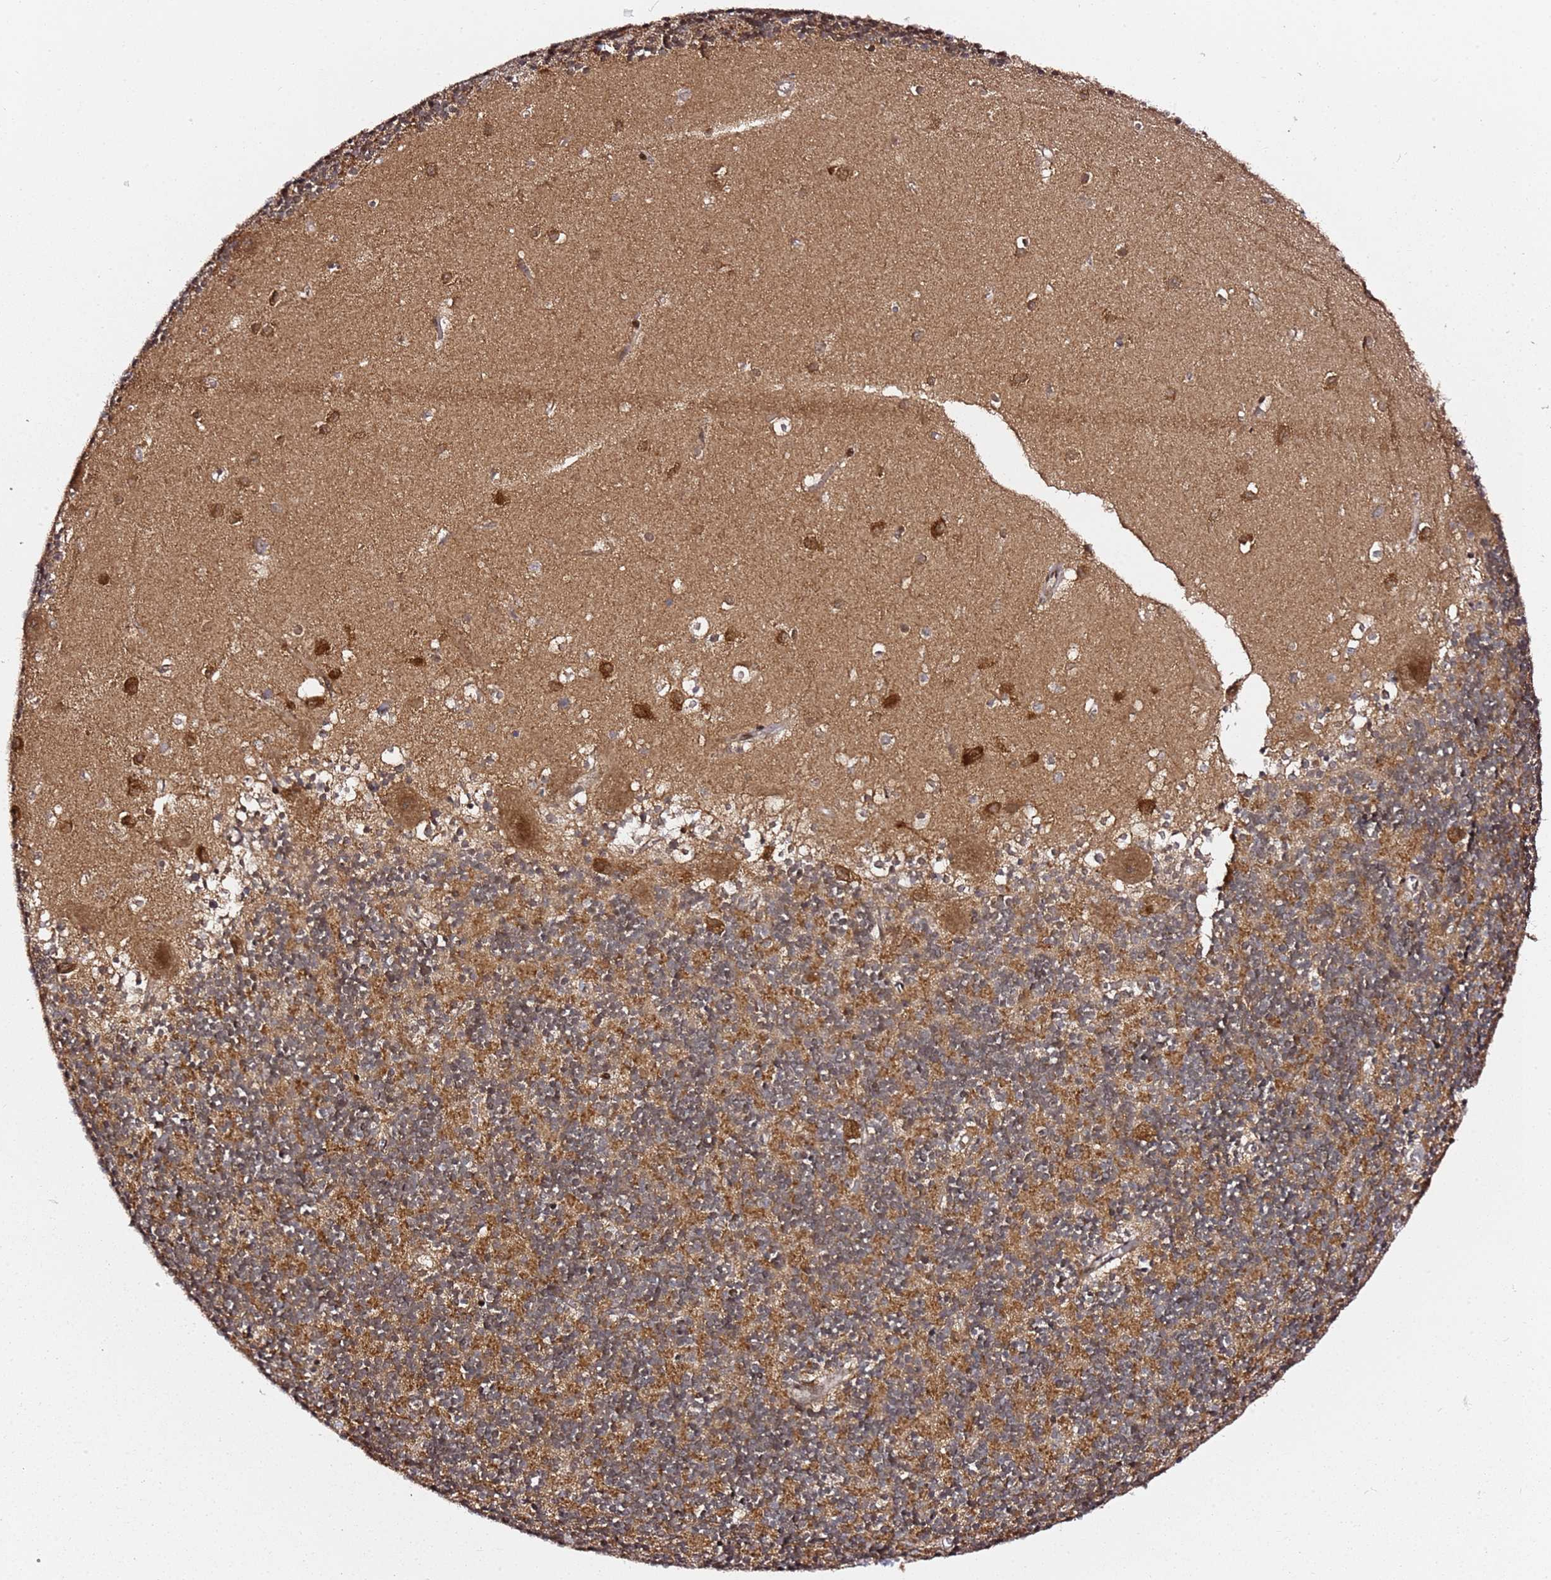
{"staining": {"intensity": "moderate", "quantity": "25%-75%", "location": "cytoplasmic/membranous"}, "tissue": "cerebellum", "cell_type": "Cells in granular layer", "image_type": "normal", "snomed": [{"axis": "morphology", "description": "Normal tissue, NOS"}, {"axis": "topography", "description": "Cerebellum"}], "caption": "Immunohistochemistry (IHC) (DAB) staining of benign human cerebellum reveals moderate cytoplasmic/membranous protein expression in about 25%-75% of cells in granular layer.", "gene": "TP53AIP1", "patient": {"sex": "male", "age": 54}}